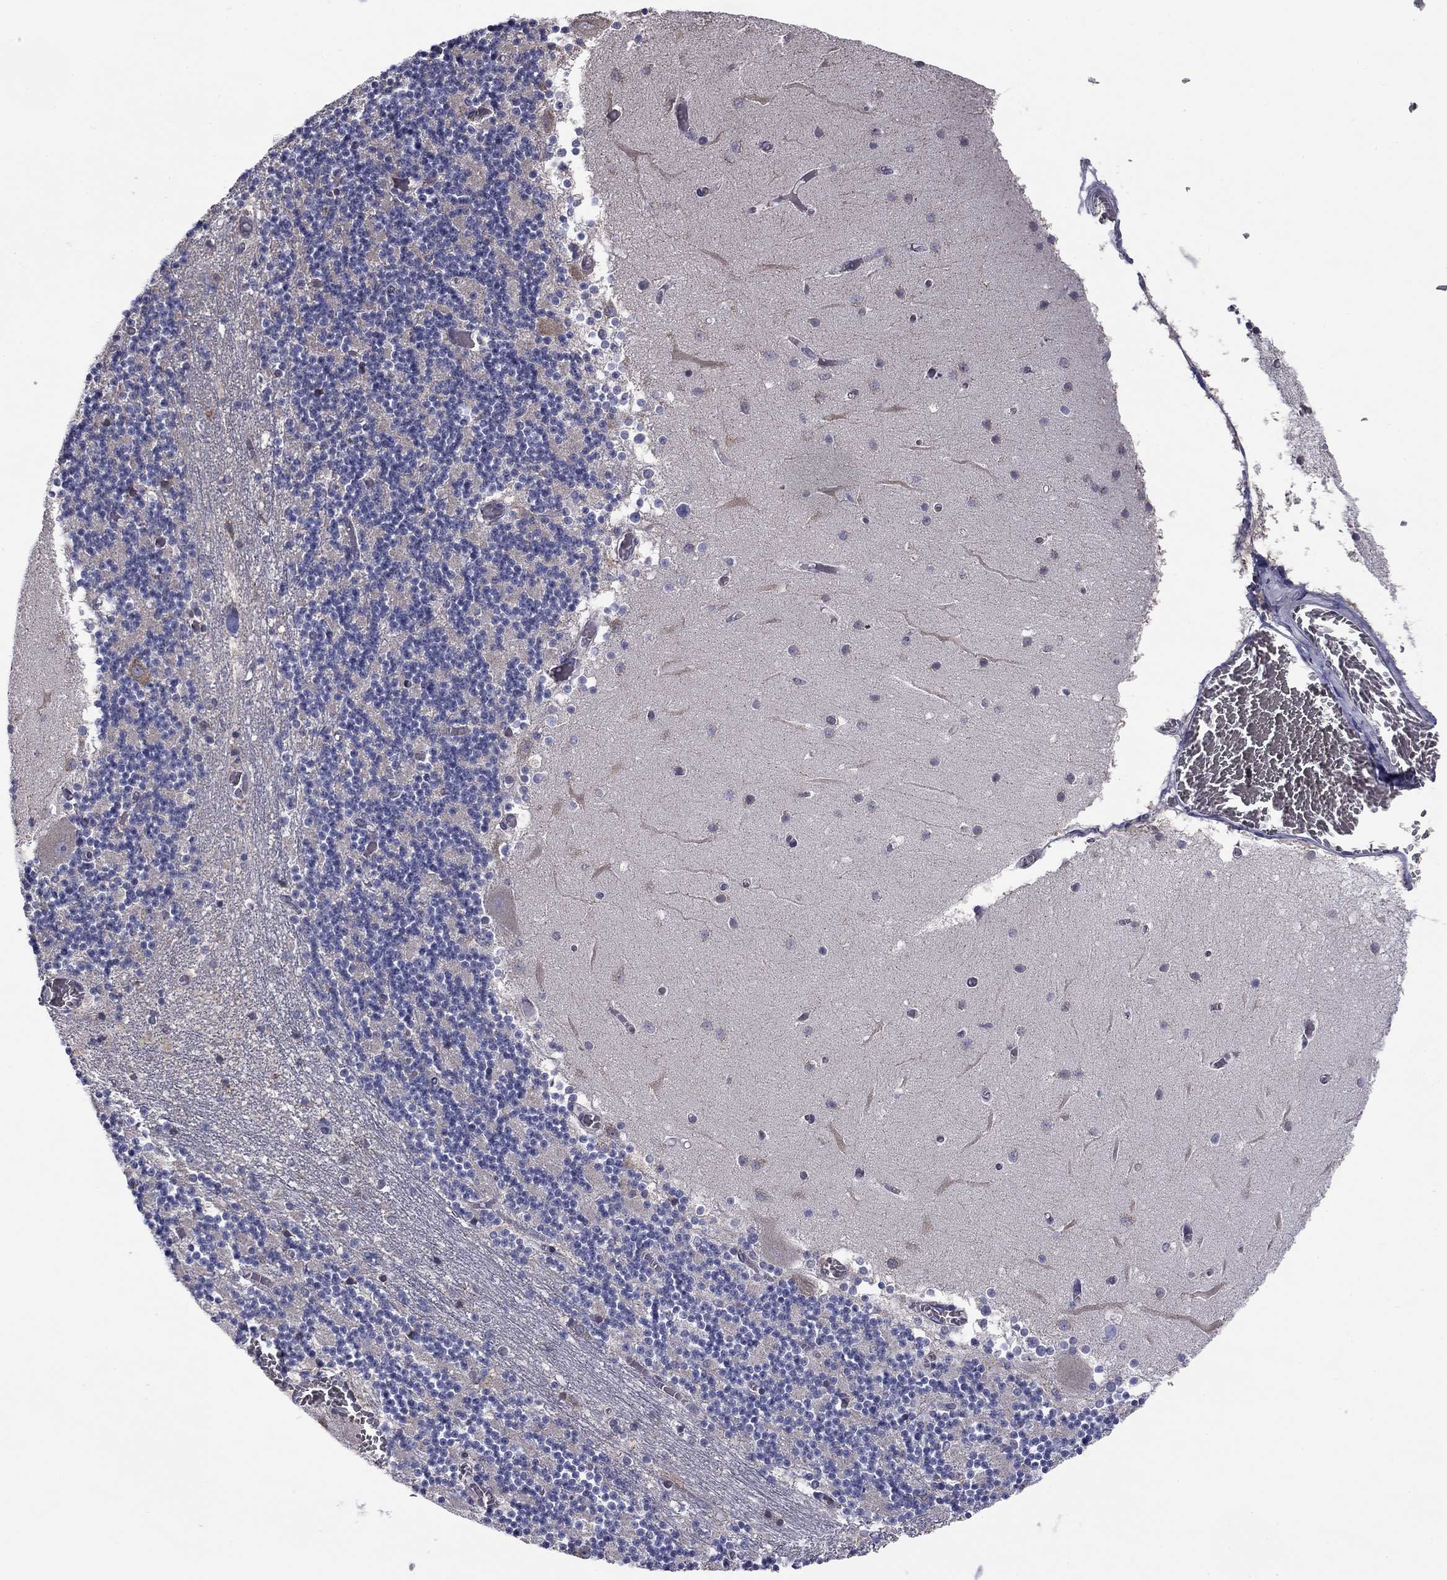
{"staining": {"intensity": "negative", "quantity": "none", "location": "none"}, "tissue": "cerebellum", "cell_type": "Cells in granular layer", "image_type": "normal", "snomed": [{"axis": "morphology", "description": "Normal tissue, NOS"}, {"axis": "topography", "description": "Cerebellum"}], "caption": "A high-resolution photomicrograph shows immunohistochemistry staining of unremarkable cerebellum, which exhibits no significant staining in cells in granular layer.", "gene": "HSPB2", "patient": {"sex": "female", "age": 28}}